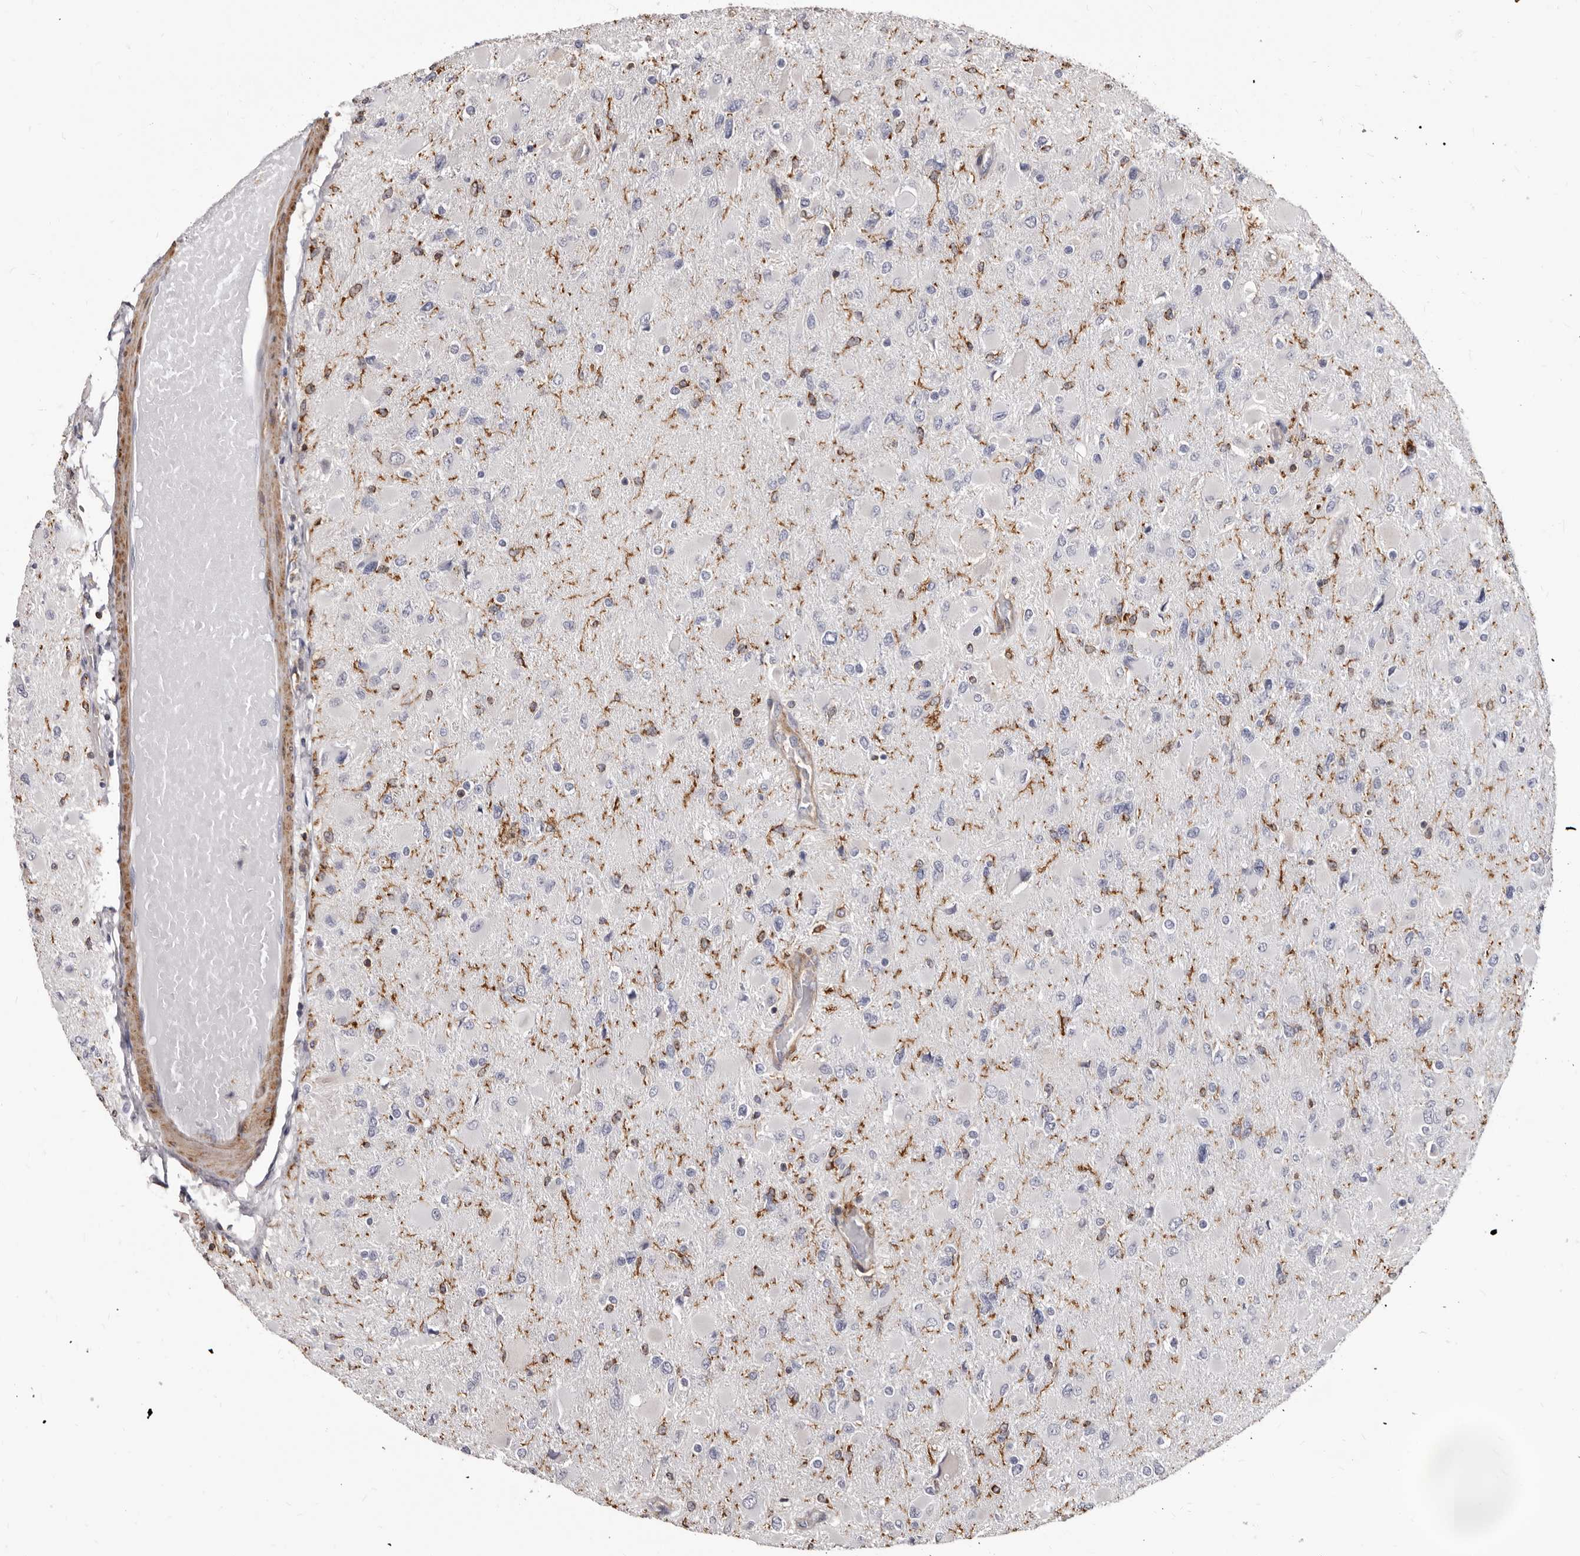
{"staining": {"intensity": "negative", "quantity": "none", "location": "none"}, "tissue": "glioma", "cell_type": "Tumor cells", "image_type": "cancer", "snomed": [{"axis": "morphology", "description": "Glioma, malignant, High grade"}, {"axis": "topography", "description": "Cerebral cortex"}], "caption": "Immunohistochemistry (IHC) image of neoplastic tissue: human glioma stained with DAB shows no significant protein positivity in tumor cells. (Brightfield microscopy of DAB (3,3'-diaminobenzidine) immunohistochemistry at high magnification).", "gene": "NIBAN1", "patient": {"sex": "female", "age": 36}}